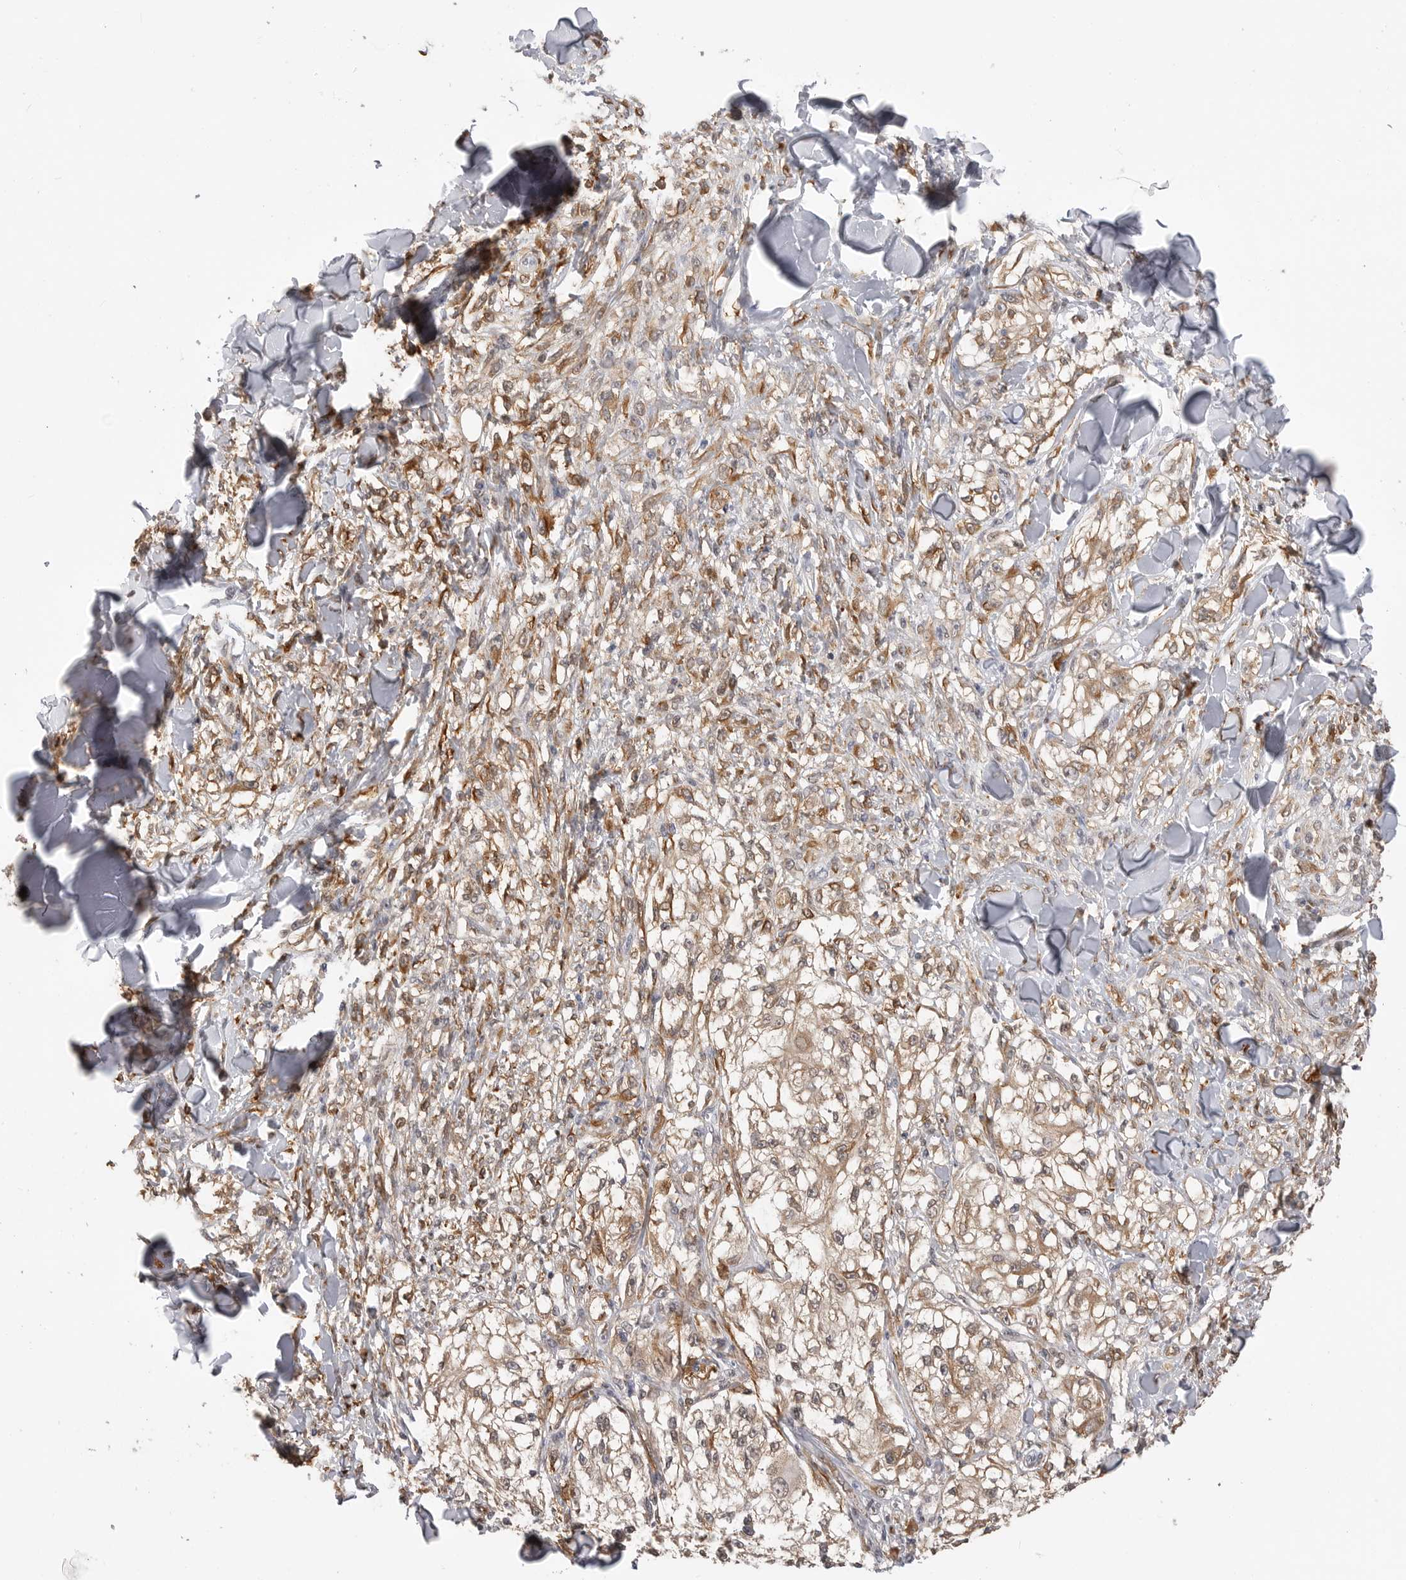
{"staining": {"intensity": "moderate", "quantity": ">75%", "location": "cytoplasmic/membranous"}, "tissue": "melanoma", "cell_type": "Tumor cells", "image_type": "cancer", "snomed": [{"axis": "morphology", "description": "Malignant melanoma, NOS"}, {"axis": "topography", "description": "Skin of head"}], "caption": "Moderate cytoplasmic/membranous protein expression is seen in approximately >75% of tumor cells in malignant melanoma.", "gene": "SMARCC1", "patient": {"sex": "male", "age": 83}}